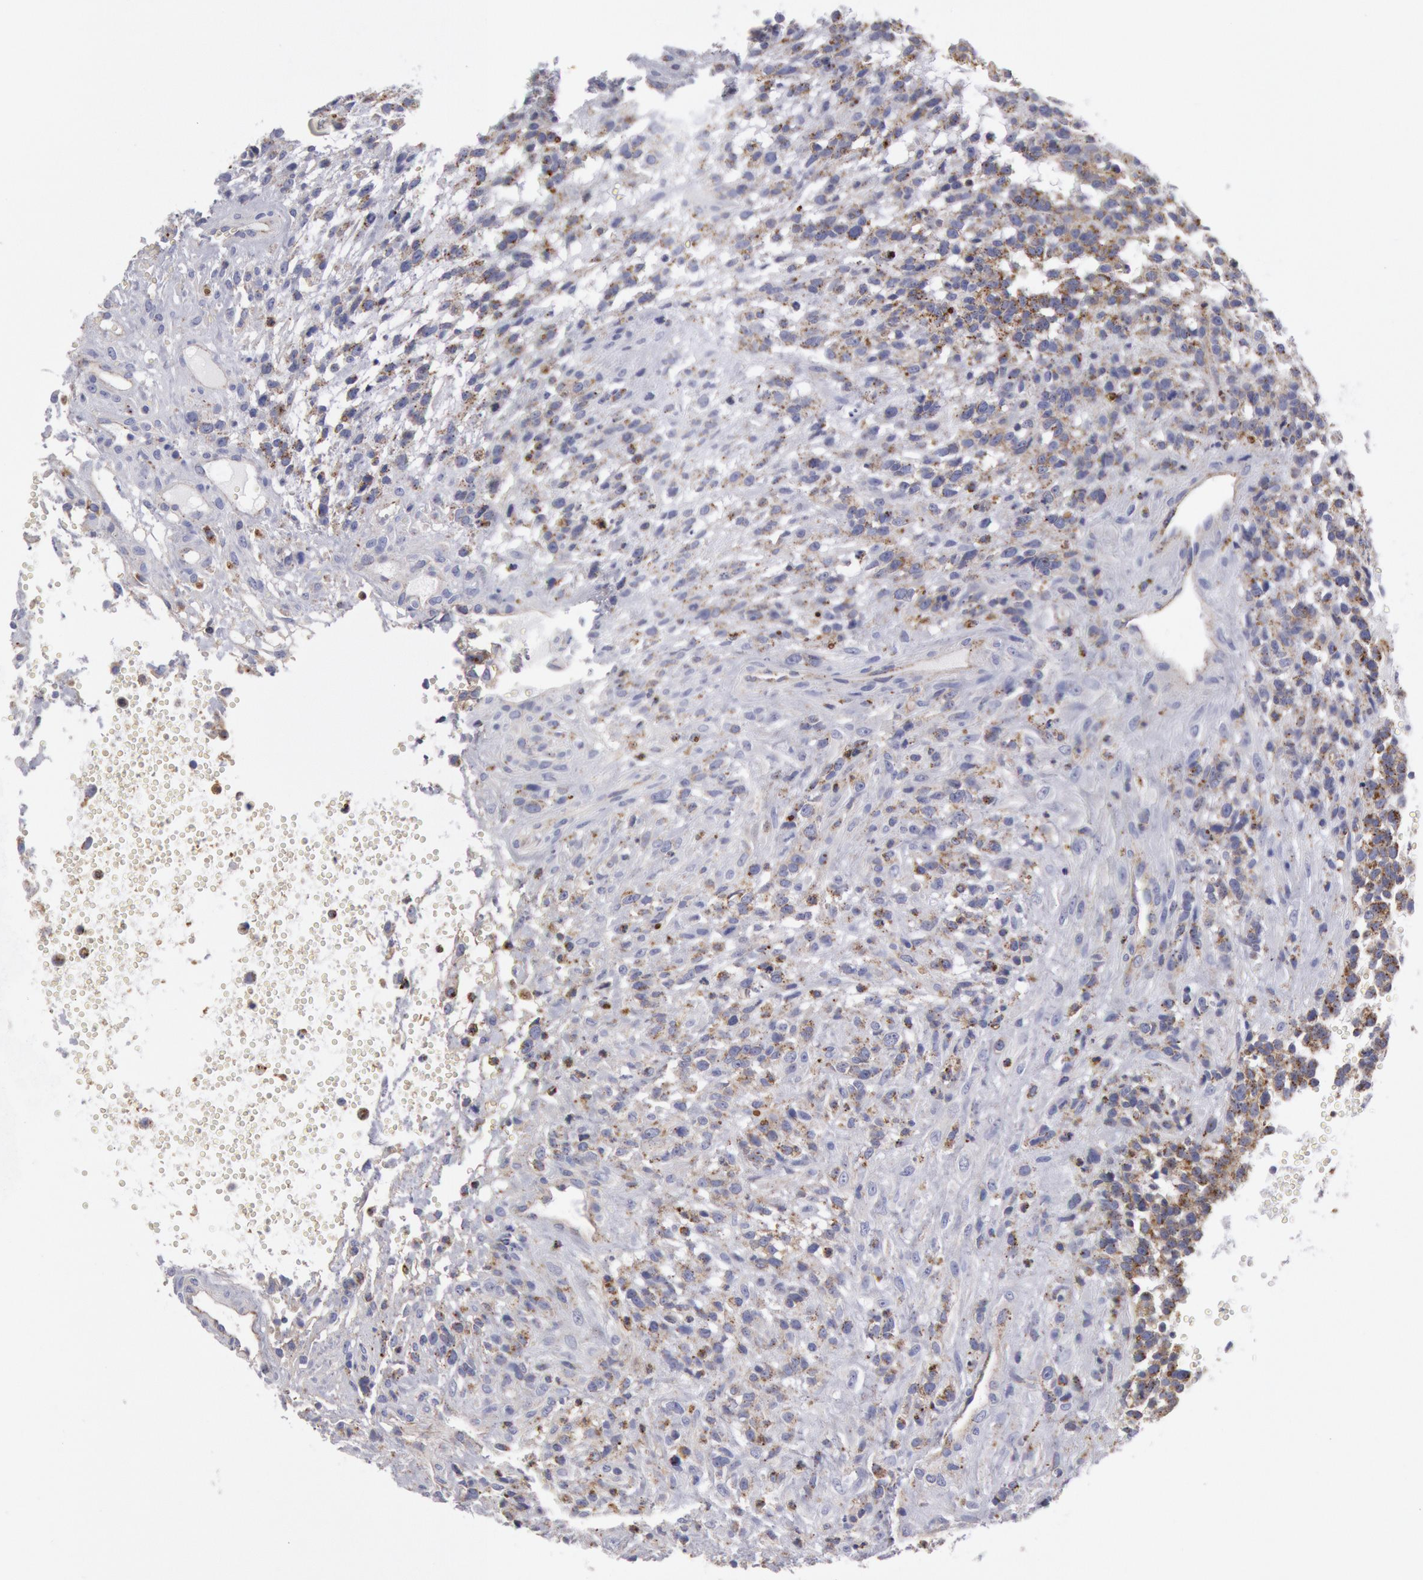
{"staining": {"intensity": "negative", "quantity": "none", "location": "none"}, "tissue": "glioma", "cell_type": "Tumor cells", "image_type": "cancer", "snomed": [{"axis": "morphology", "description": "Glioma, malignant, High grade"}, {"axis": "topography", "description": "Brain"}], "caption": "High magnification brightfield microscopy of malignant high-grade glioma stained with DAB (brown) and counterstained with hematoxylin (blue): tumor cells show no significant expression.", "gene": "FLOT1", "patient": {"sex": "male", "age": 66}}